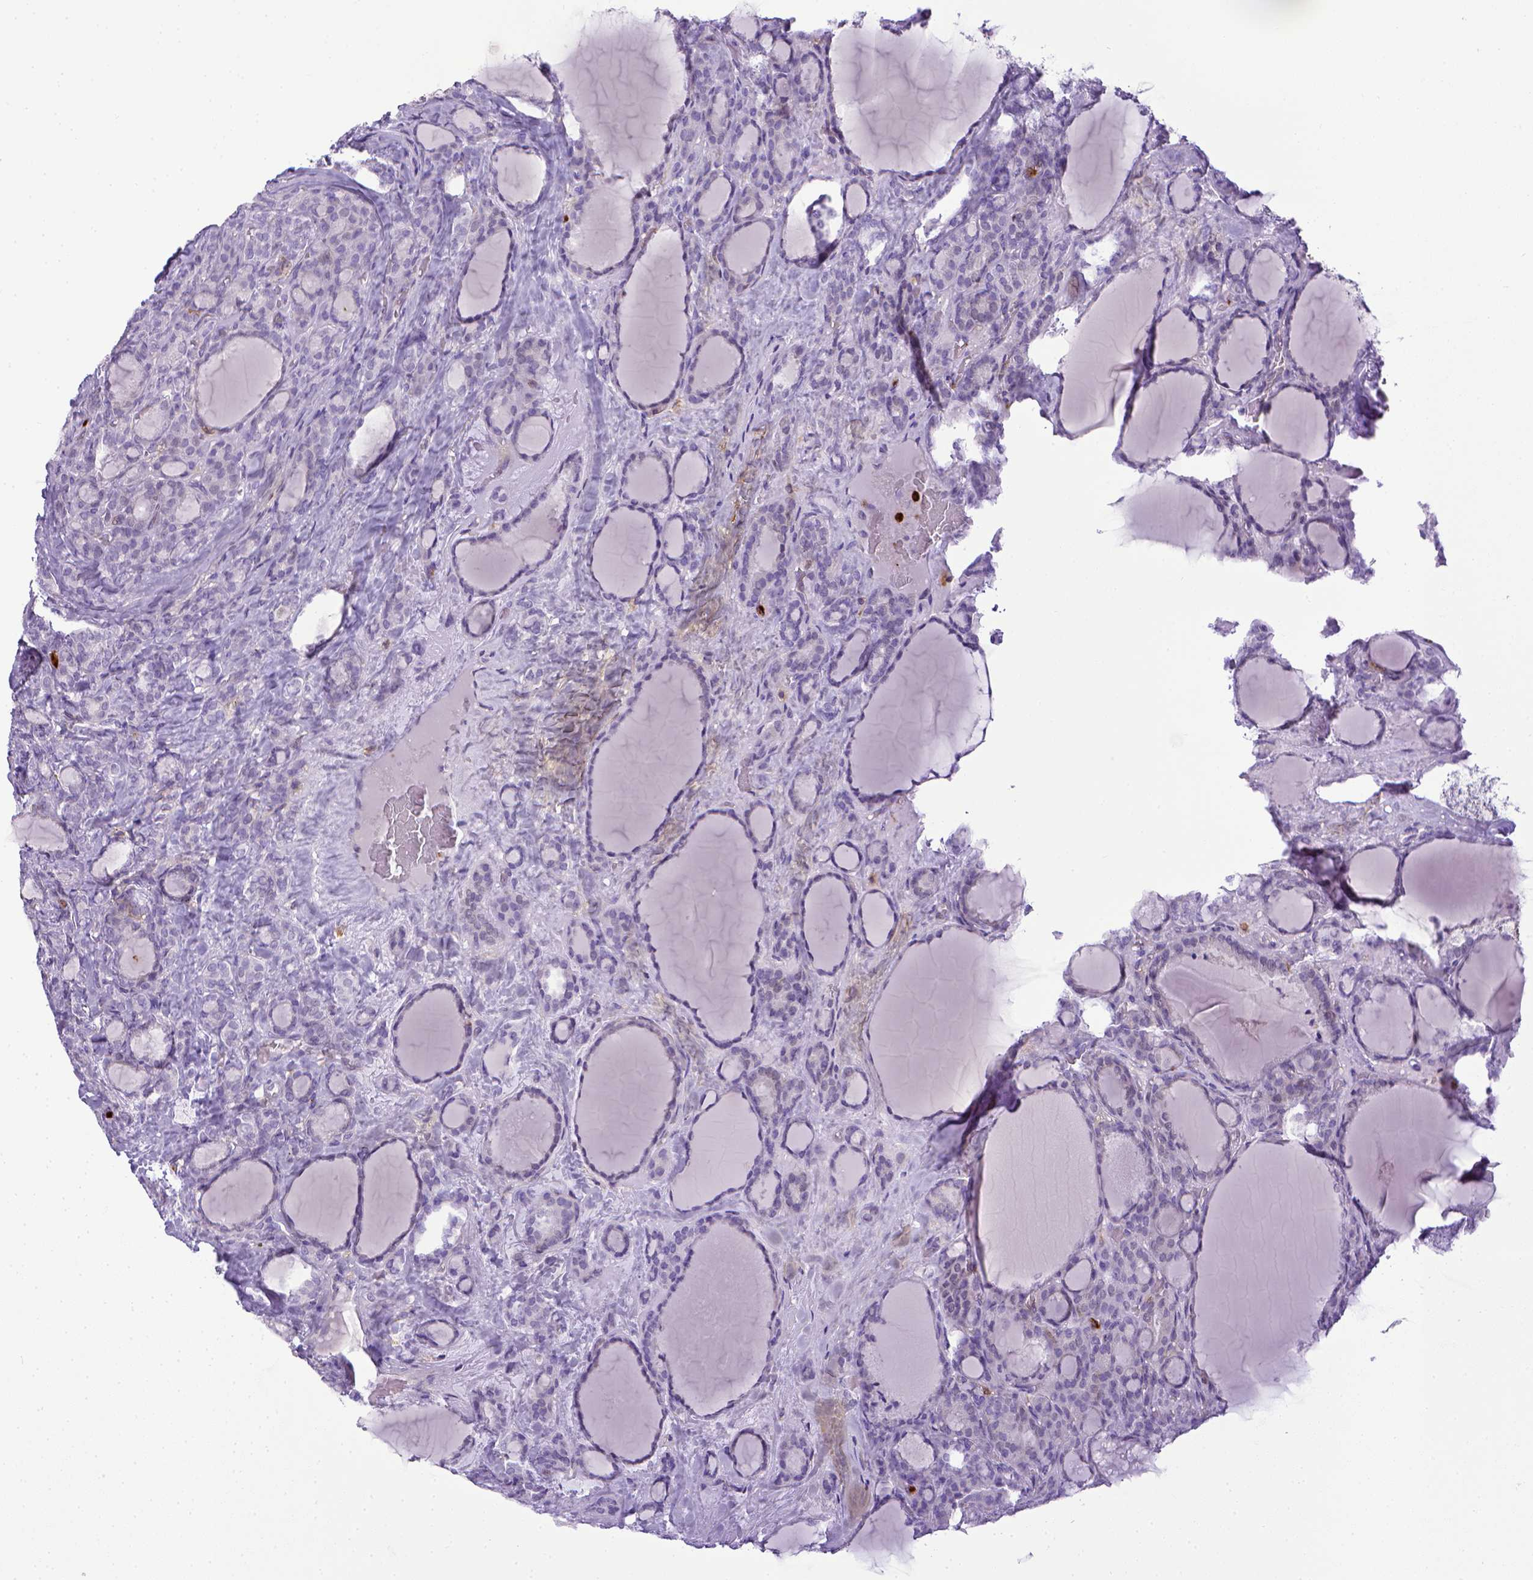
{"staining": {"intensity": "negative", "quantity": "none", "location": "none"}, "tissue": "thyroid cancer", "cell_type": "Tumor cells", "image_type": "cancer", "snomed": [{"axis": "morphology", "description": "Normal tissue, NOS"}, {"axis": "morphology", "description": "Follicular adenoma carcinoma, NOS"}, {"axis": "topography", "description": "Thyroid gland"}], "caption": "Immunohistochemical staining of human thyroid follicular adenoma carcinoma shows no significant staining in tumor cells.", "gene": "ITGAM", "patient": {"sex": "female", "age": 31}}